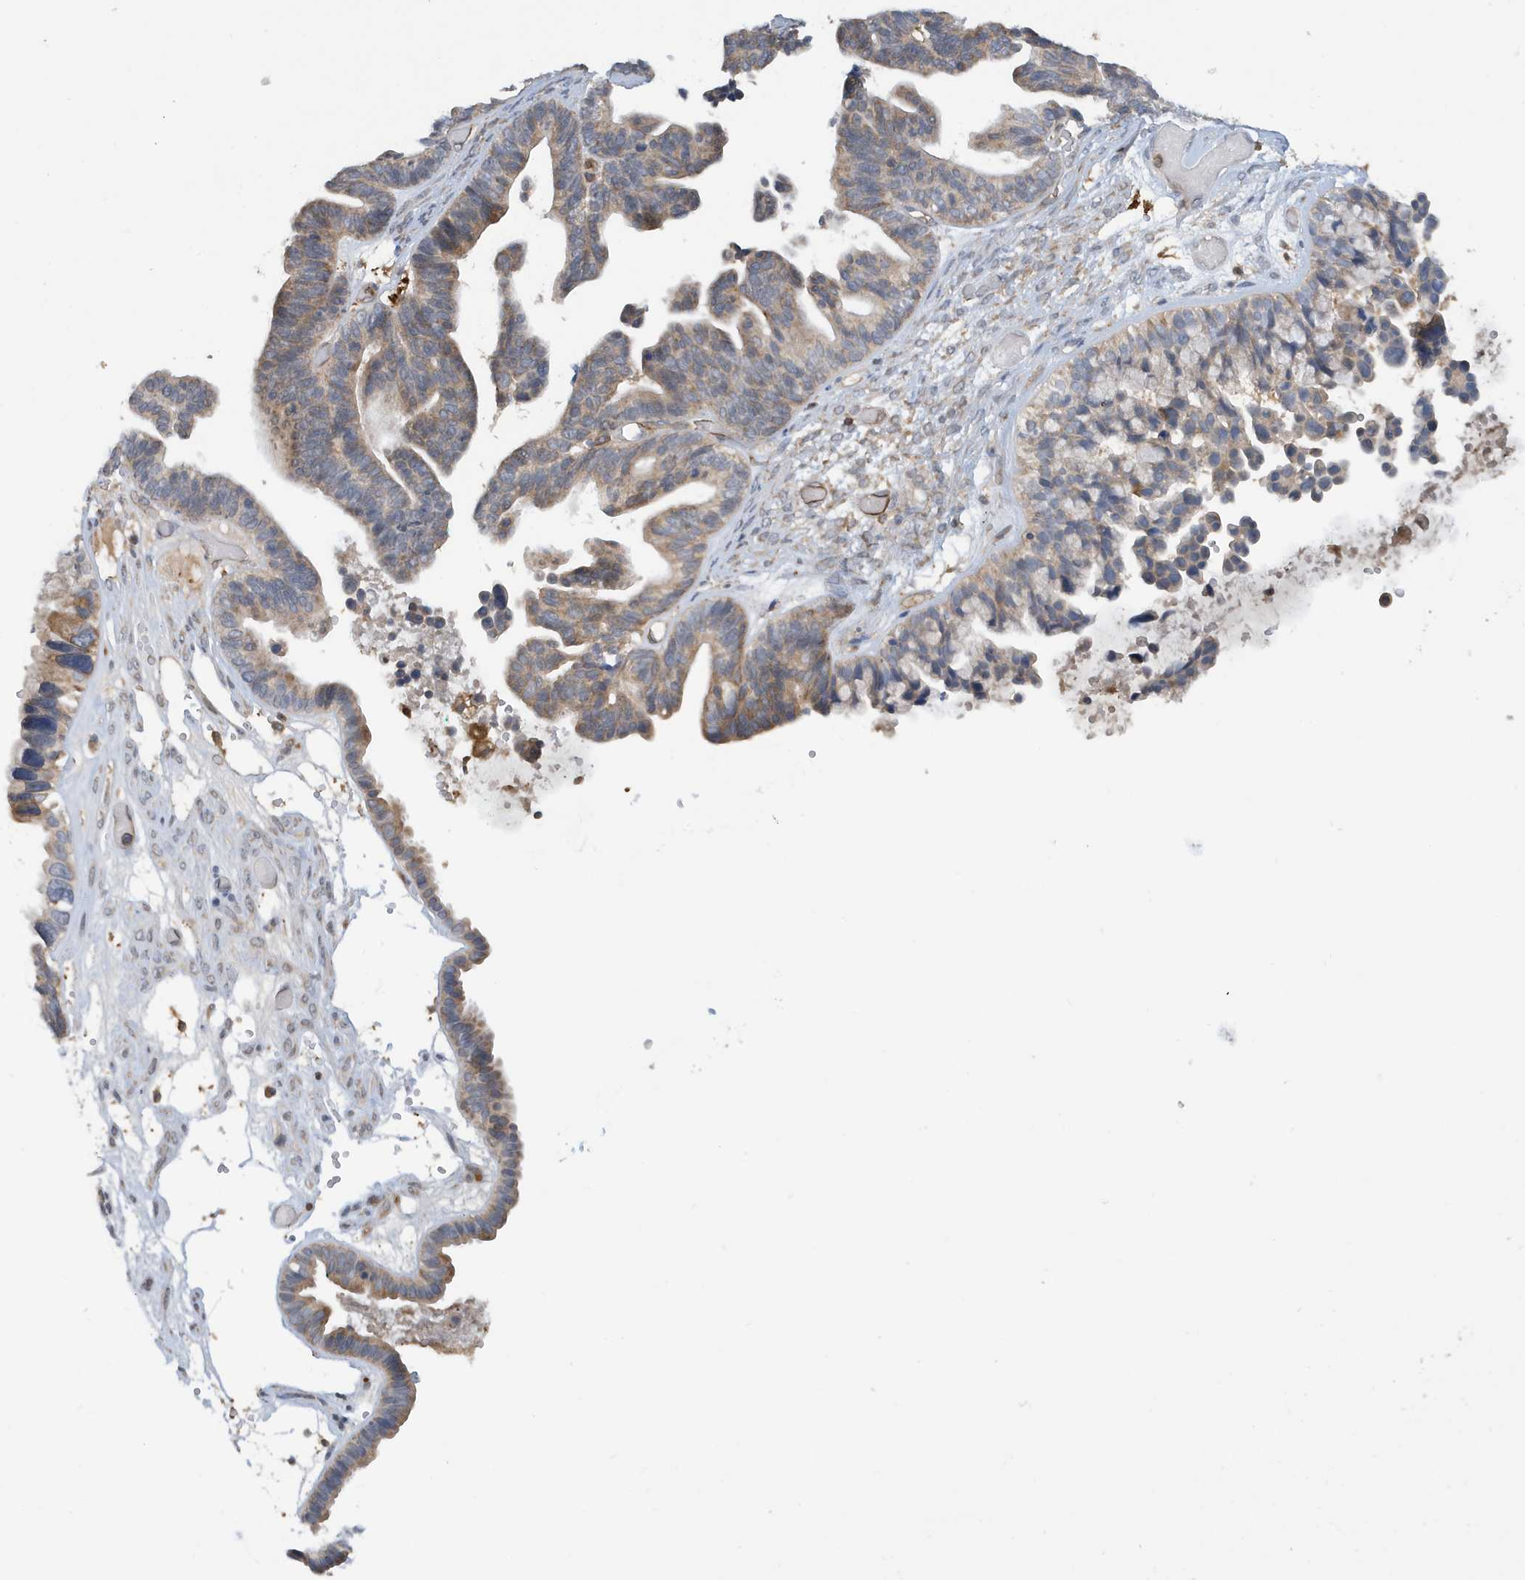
{"staining": {"intensity": "weak", "quantity": "25%-75%", "location": "cytoplasmic/membranous"}, "tissue": "ovarian cancer", "cell_type": "Tumor cells", "image_type": "cancer", "snomed": [{"axis": "morphology", "description": "Cystadenocarcinoma, serous, NOS"}, {"axis": "topography", "description": "Ovary"}], "caption": "A high-resolution photomicrograph shows immunohistochemistry (IHC) staining of ovarian serous cystadenocarcinoma, which reveals weak cytoplasmic/membranous expression in approximately 25%-75% of tumor cells. (Brightfield microscopy of DAB IHC at high magnification).", "gene": "NSUN3", "patient": {"sex": "female", "age": 56}}